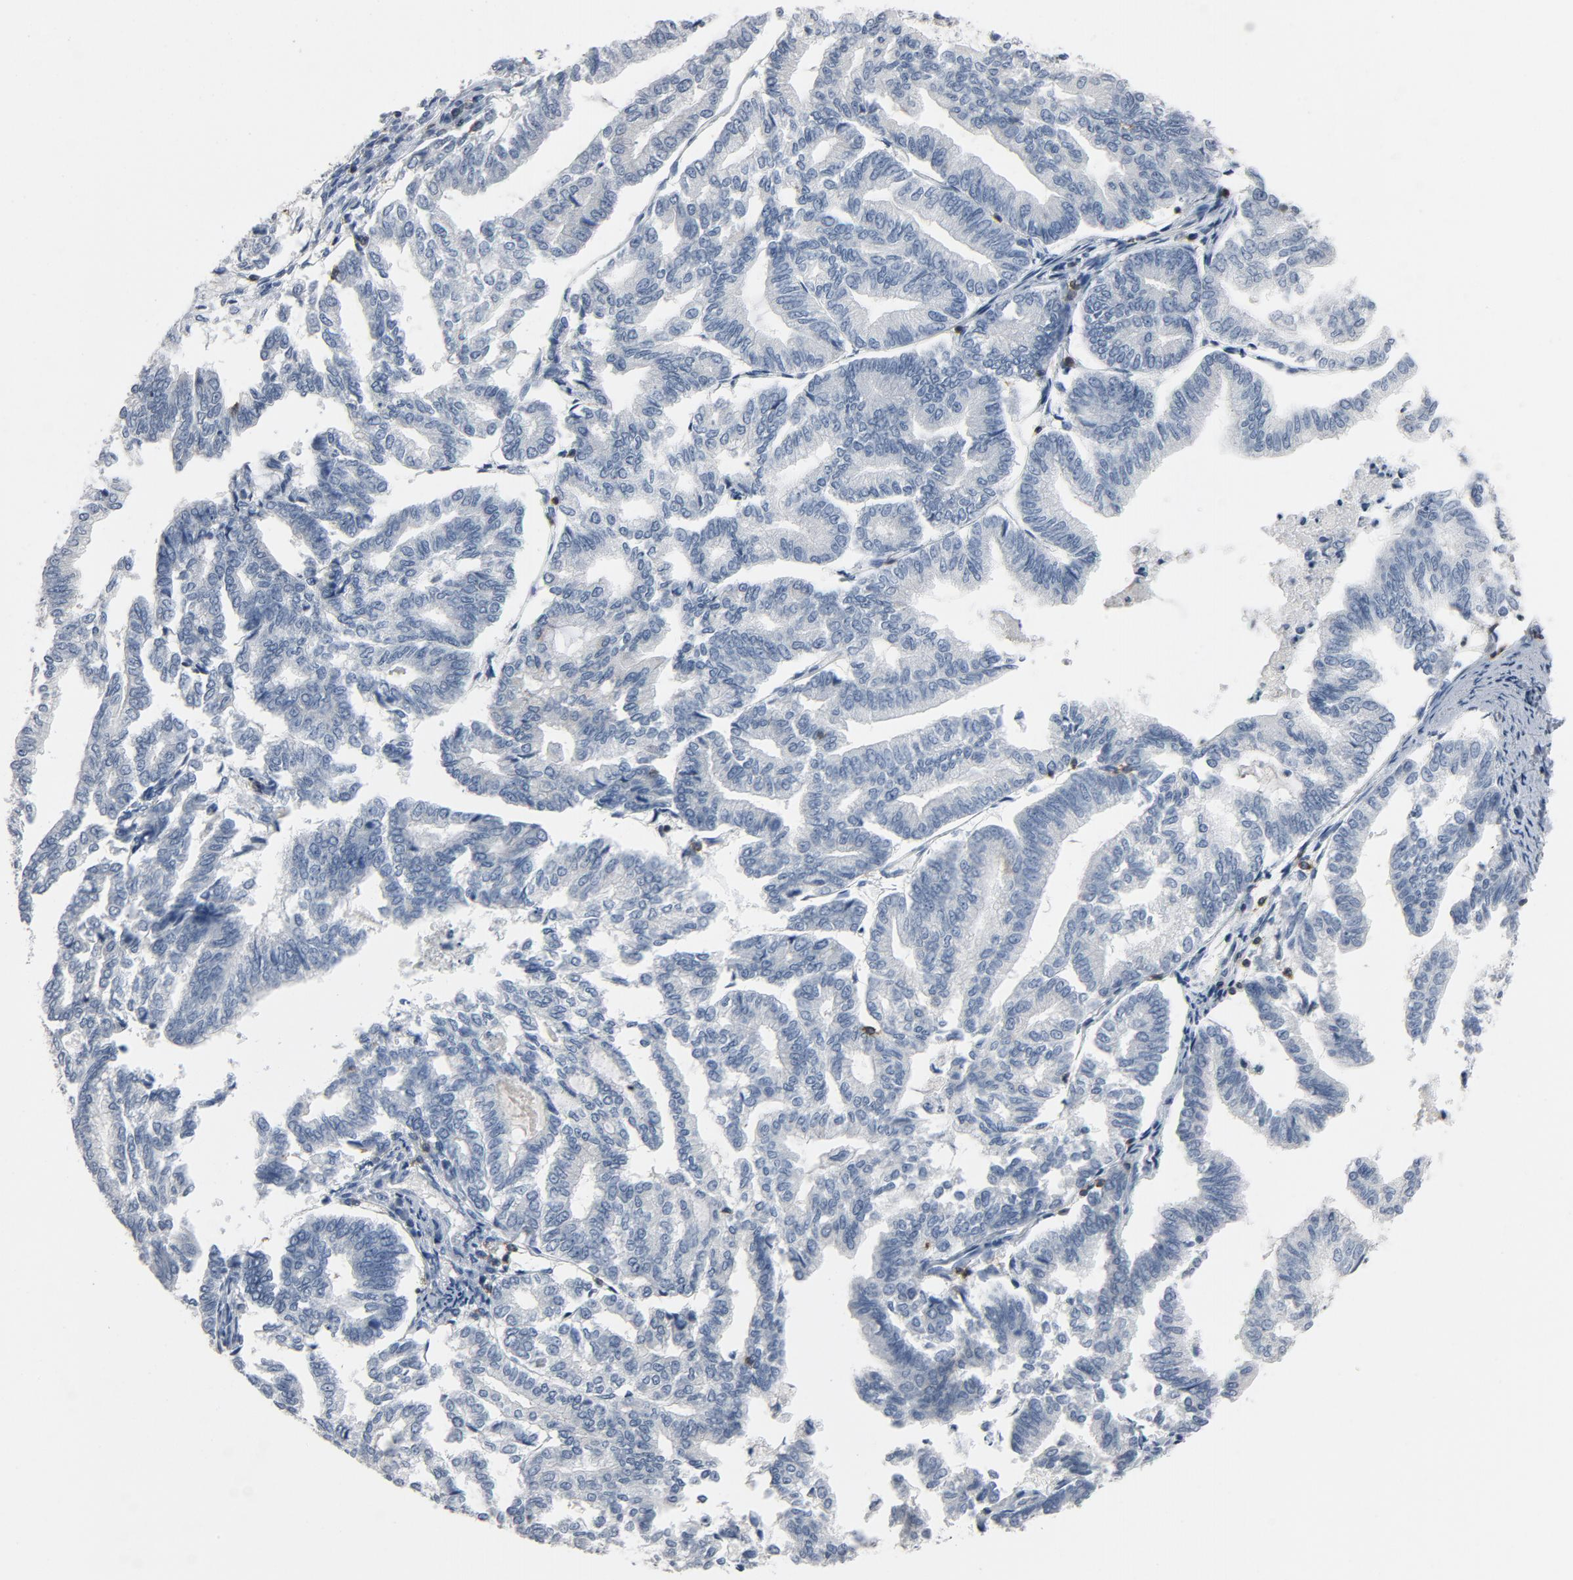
{"staining": {"intensity": "negative", "quantity": "none", "location": "none"}, "tissue": "endometrial cancer", "cell_type": "Tumor cells", "image_type": "cancer", "snomed": [{"axis": "morphology", "description": "Adenocarcinoma, NOS"}, {"axis": "topography", "description": "Endometrium"}], "caption": "Adenocarcinoma (endometrial) was stained to show a protein in brown. There is no significant positivity in tumor cells. (Immunohistochemistry, brightfield microscopy, high magnification).", "gene": "LCK", "patient": {"sex": "female", "age": 79}}